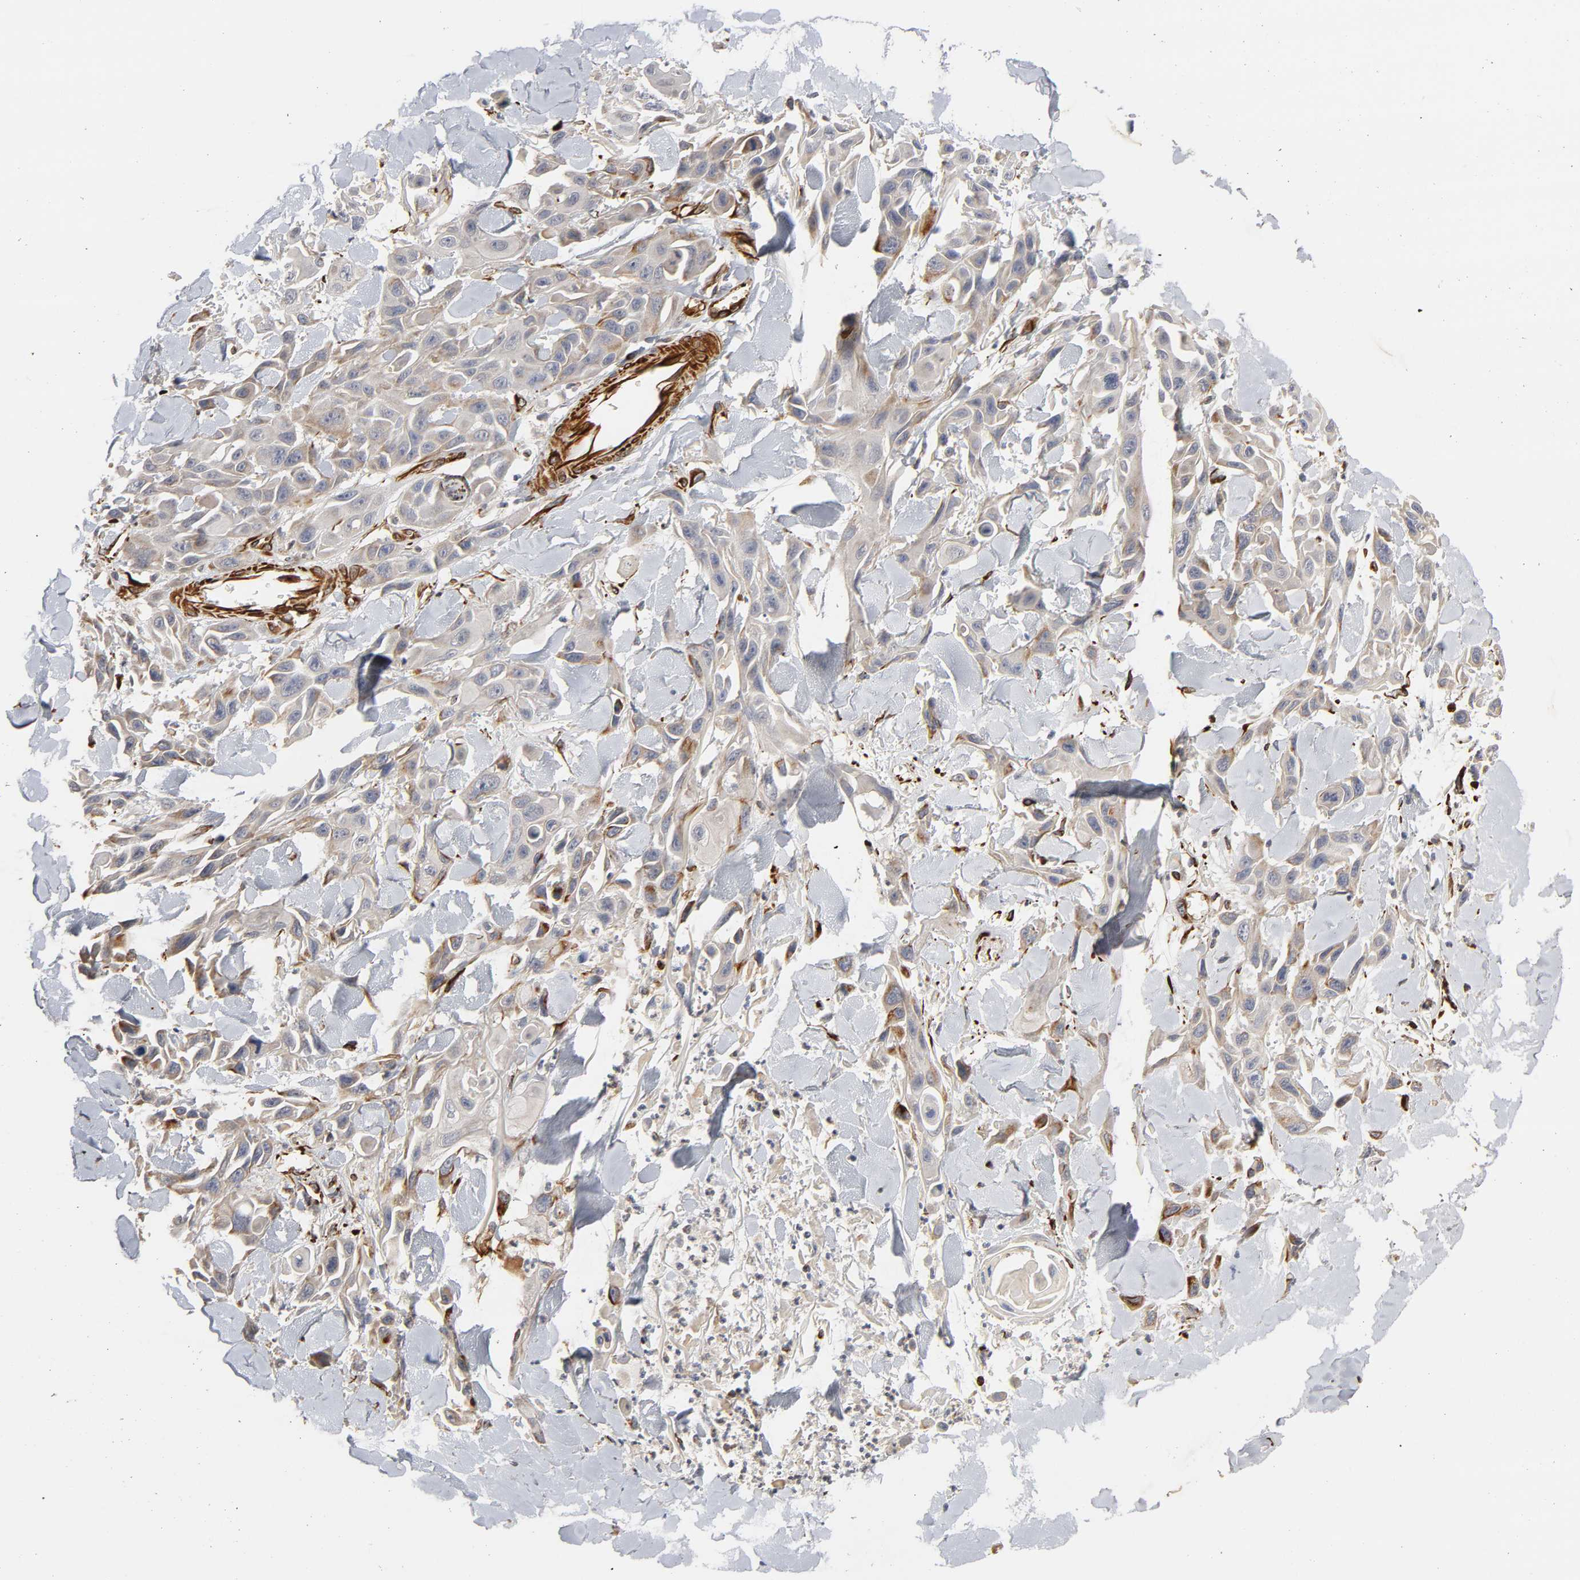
{"staining": {"intensity": "moderate", "quantity": ">75%", "location": "cytoplasmic/membranous"}, "tissue": "skin cancer", "cell_type": "Tumor cells", "image_type": "cancer", "snomed": [{"axis": "morphology", "description": "Squamous cell carcinoma, NOS"}, {"axis": "topography", "description": "Skin"}, {"axis": "topography", "description": "Anal"}], "caption": "A high-resolution image shows IHC staining of skin cancer, which reveals moderate cytoplasmic/membranous positivity in approximately >75% of tumor cells. The staining was performed using DAB to visualize the protein expression in brown, while the nuclei were stained in blue with hematoxylin (Magnification: 20x).", "gene": "FAM118A", "patient": {"sex": "female", "age": 55}}